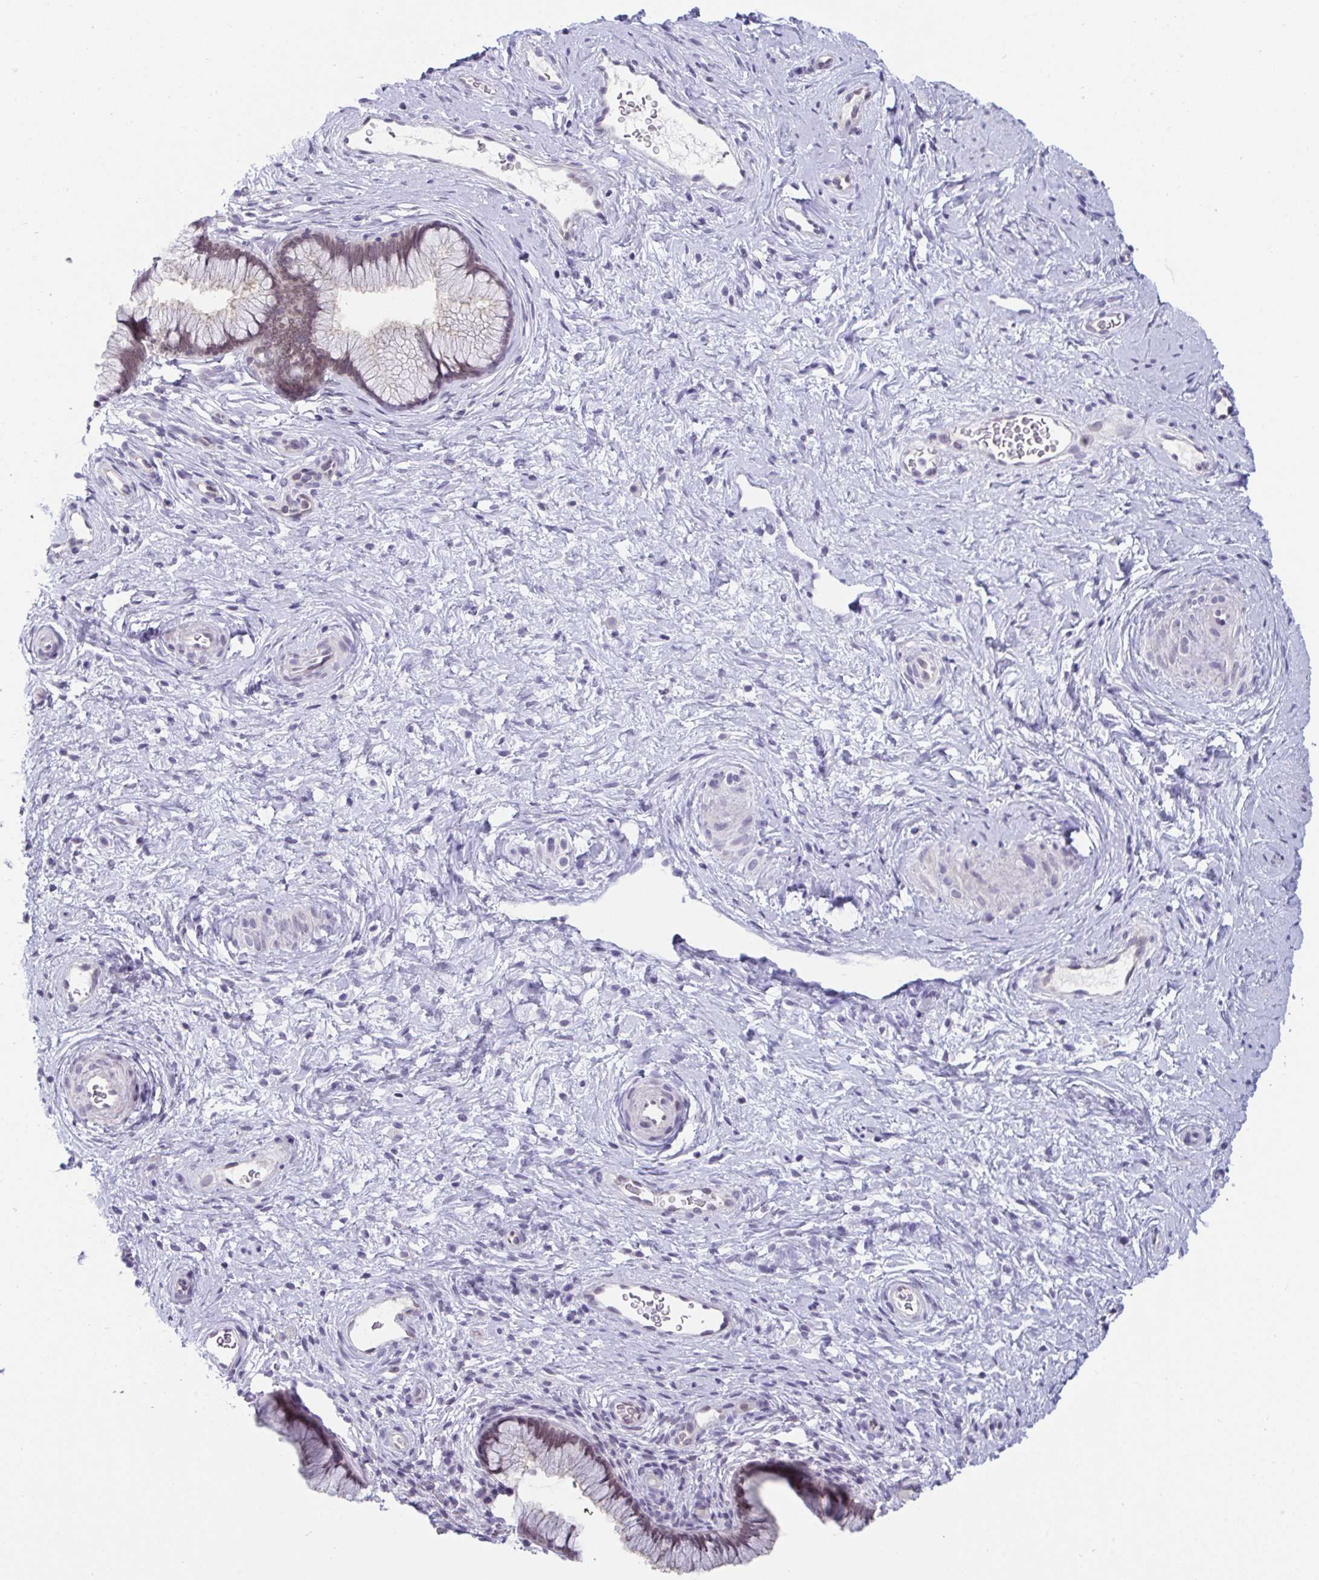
{"staining": {"intensity": "weak", "quantity": ">75%", "location": "cytoplasmic/membranous,nuclear"}, "tissue": "cervix", "cell_type": "Glandular cells", "image_type": "normal", "snomed": [{"axis": "morphology", "description": "Normal tissue, NOS"}, {"axis": "topography", "description": "Cervix"}], "caption": "Immunohistochemical staining of normal cervix displays weak cytoplasmic/membranous,nuclear protein staining in about >75% of glandular cells.", "gene": "BMAL2", "patient": {"sex": "female", "age": 34}}